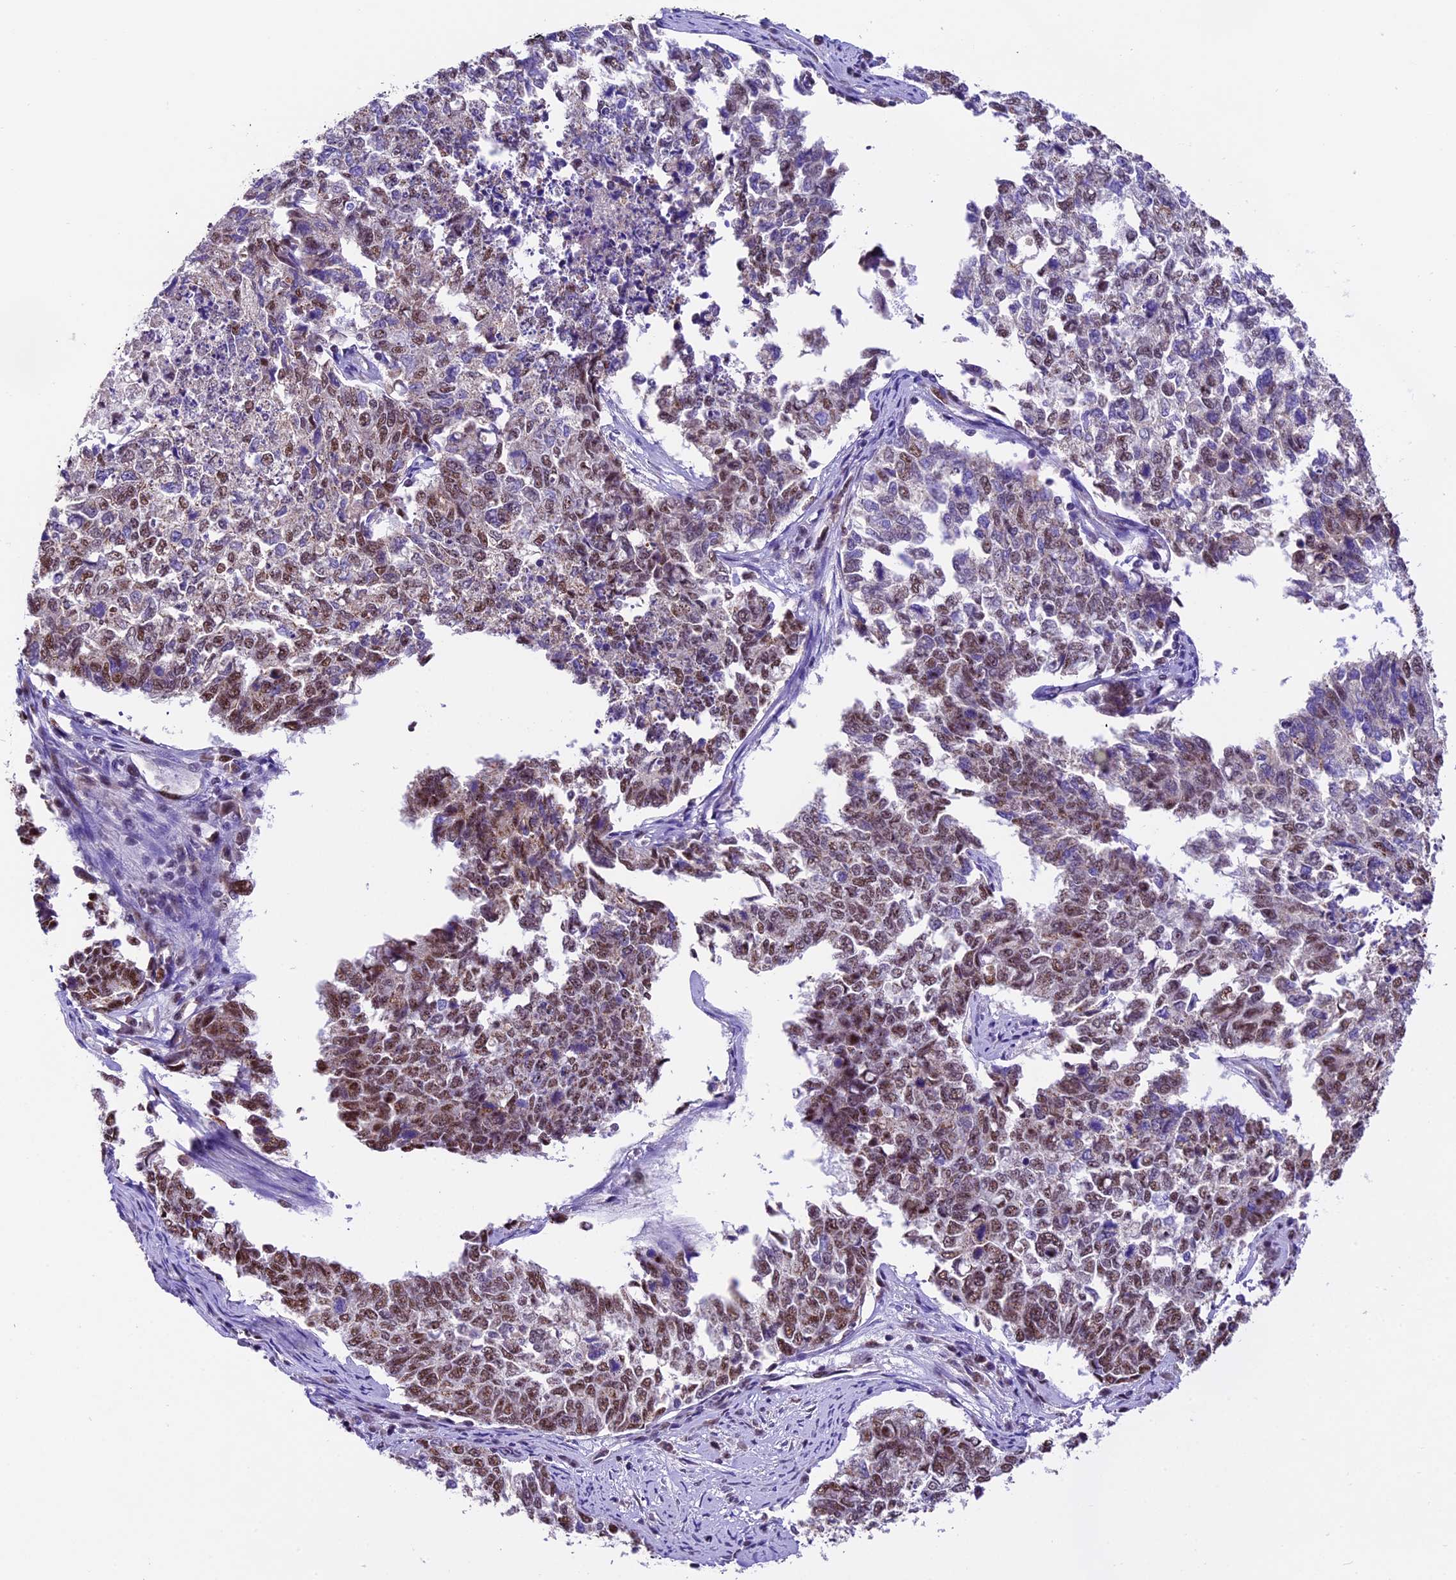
{"staining": {"intensity": "moderate", "quantity": "25%-75%", "location": "nuclear"}, "tissue": "cervical cancer", "cell_type": "Tumor cells", "image_type": "cancer", "snomed": [{"axis": "morphology", "description": "Squamous cell carcinoma, NOS"}, {"axis": "topography", "description": "Cervix"}], "caption": "This photomicrograph displays immunohistochemistry (IHC) staining of cervical cancer (squamous cell carcinoma), with medium moderate nuclear staining in about 25%-75% of tumor cells.", "gene": "CARS2", "patient": {"sex": "female", "age": 63}}